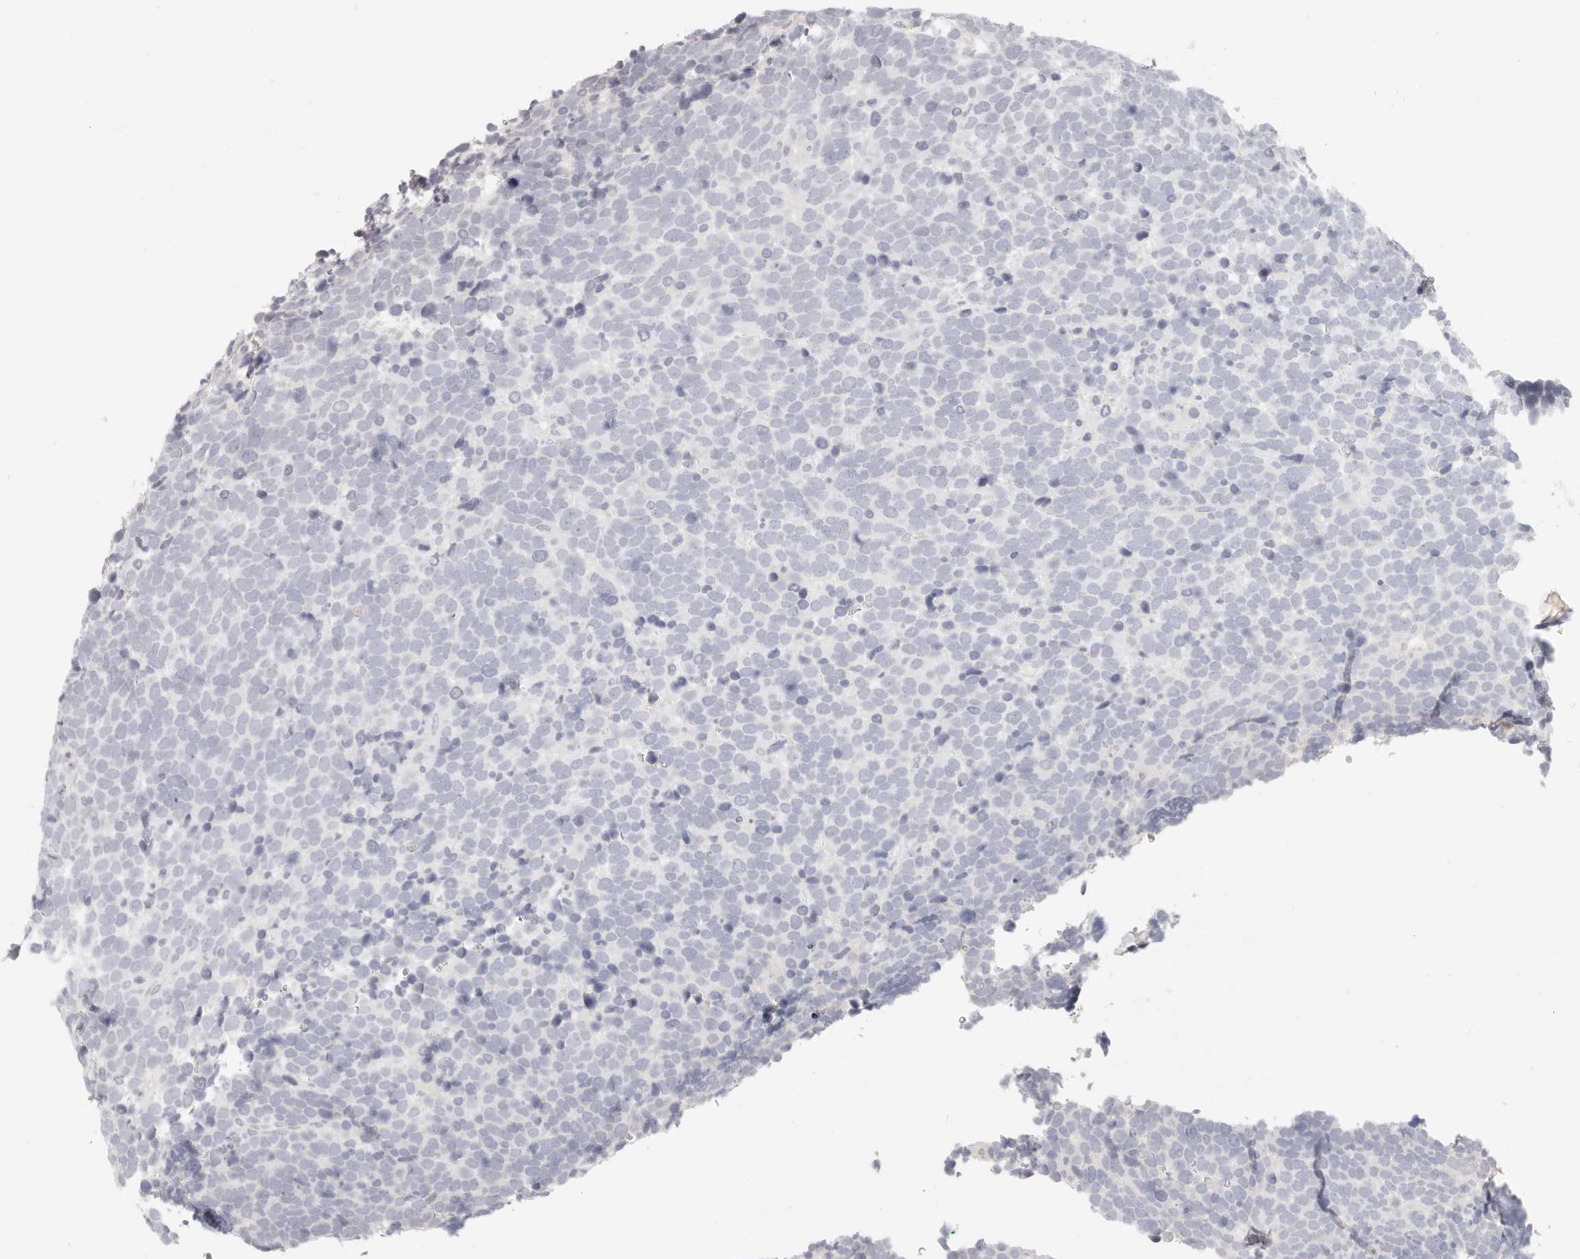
{"staining": {"intensity": "negative", "quantity": "none", "location": "none"}, "tissue": "urothelial cancer", "cell_type": "Tumor cells", "image_type": "cancer", "snomed": [{"axis": "morphology", "description": "Urothelial carcinoma, High grade"}, {"axis": "topography", "description": "Urinary bladder"}], "caption": "A photomicrograph of human urothelial carcinoma (high-grade) is negative for staining in tumor cells.", "gene": "ASCL1", "patient": {"sex": "female", "age": 82}}